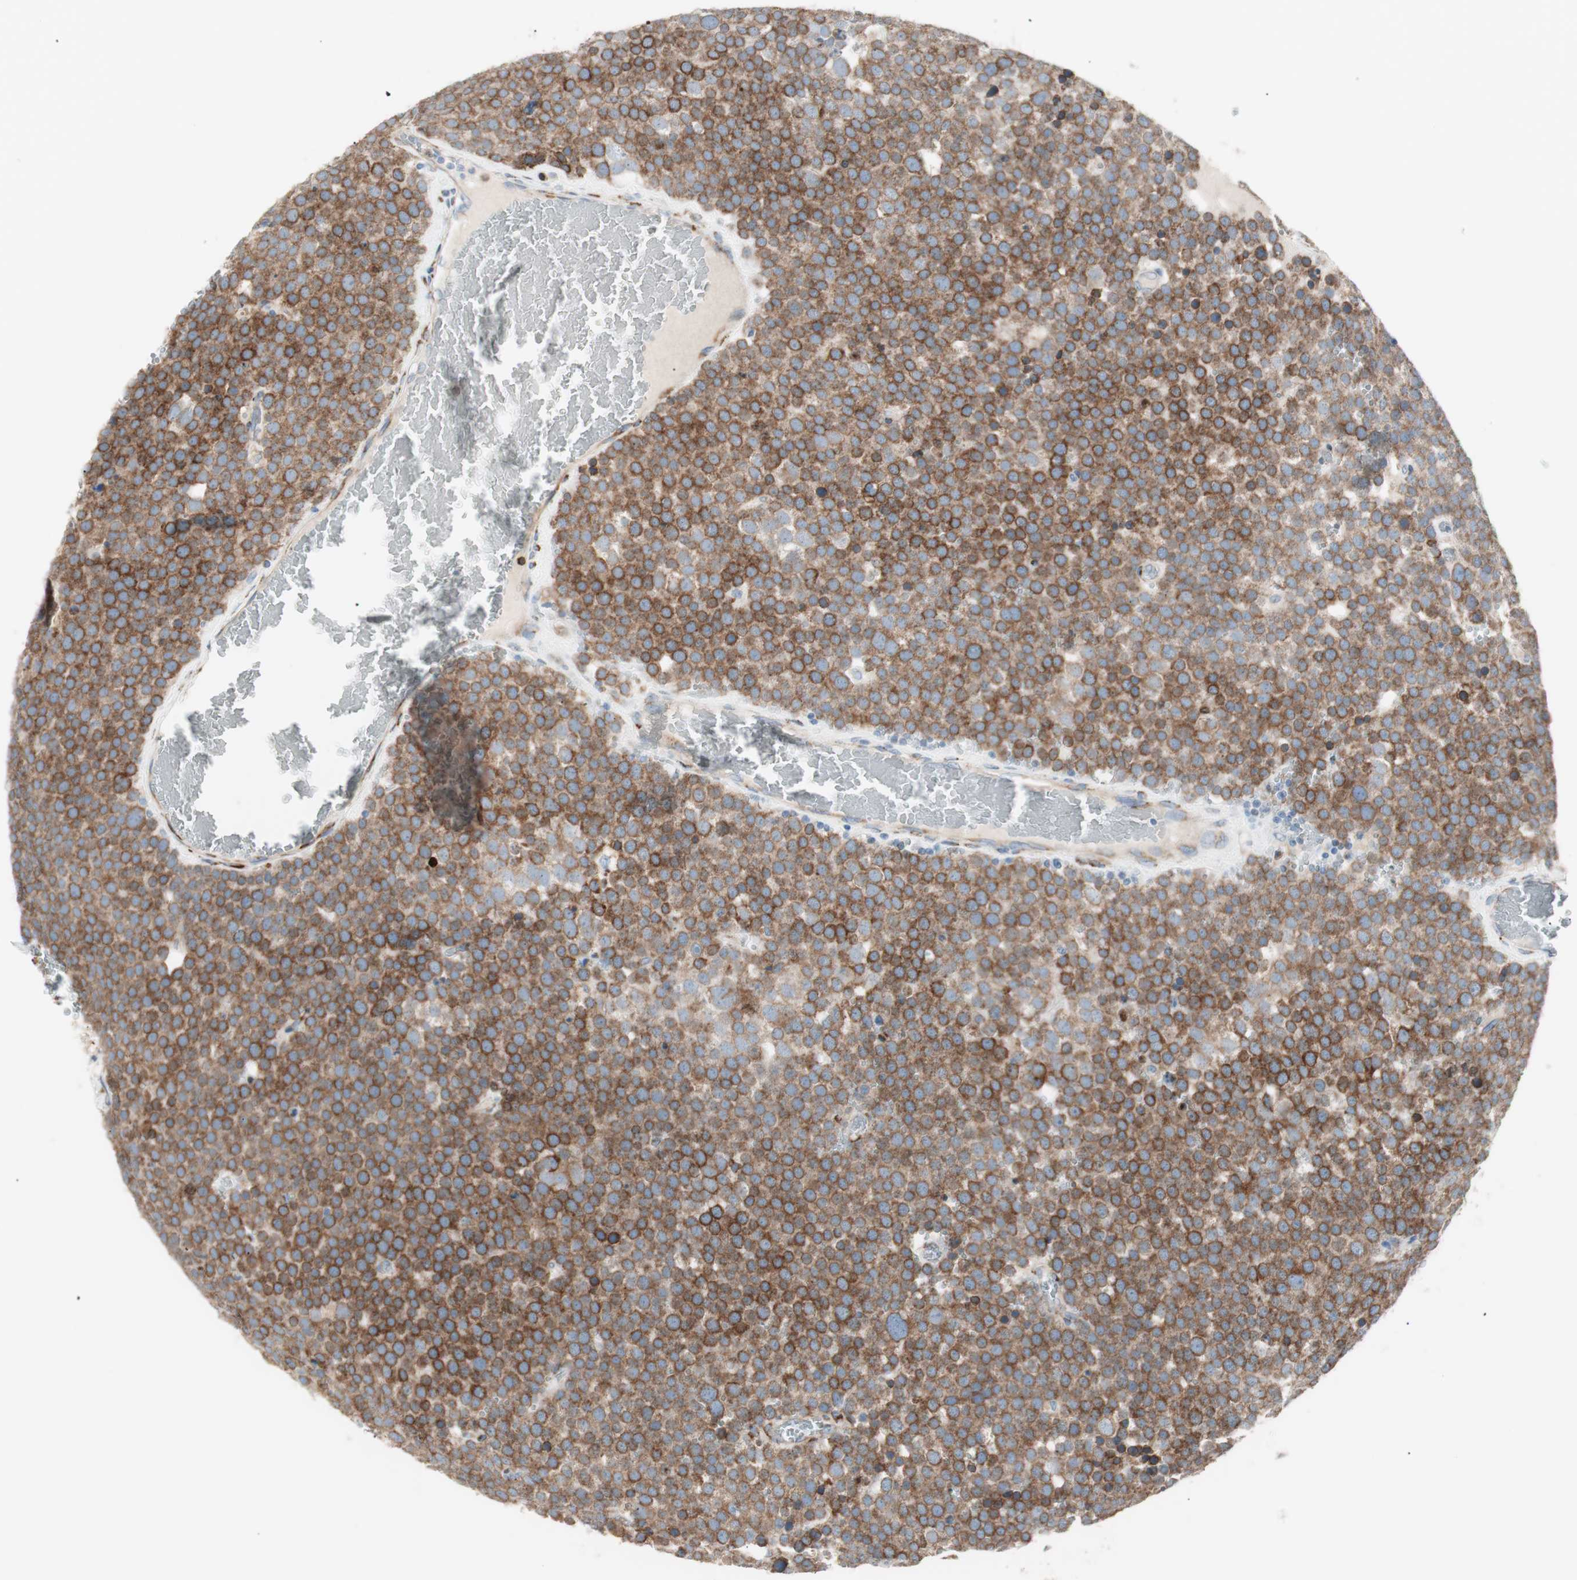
{"staining": {"intensity": "moderate", "quantity": ">75%", "location": "cytoplasmic/membranous"}, "tissue": "testis cancer", "cell_type": "Tumor cells", "image_type": "cancer", "snomed": [{"axis": "morphology", "description": "Seminoma, NOS"}, {"axis": "topography", "description": "Testis"}], "caption": "Human testis seminoma stained with a brown dye shows moderate cytoplasmic/membranous positive staining in approximately >75% of tumor cells.", "gene": "P4HTM", "patient": {"sex": "male", "age": 71}}